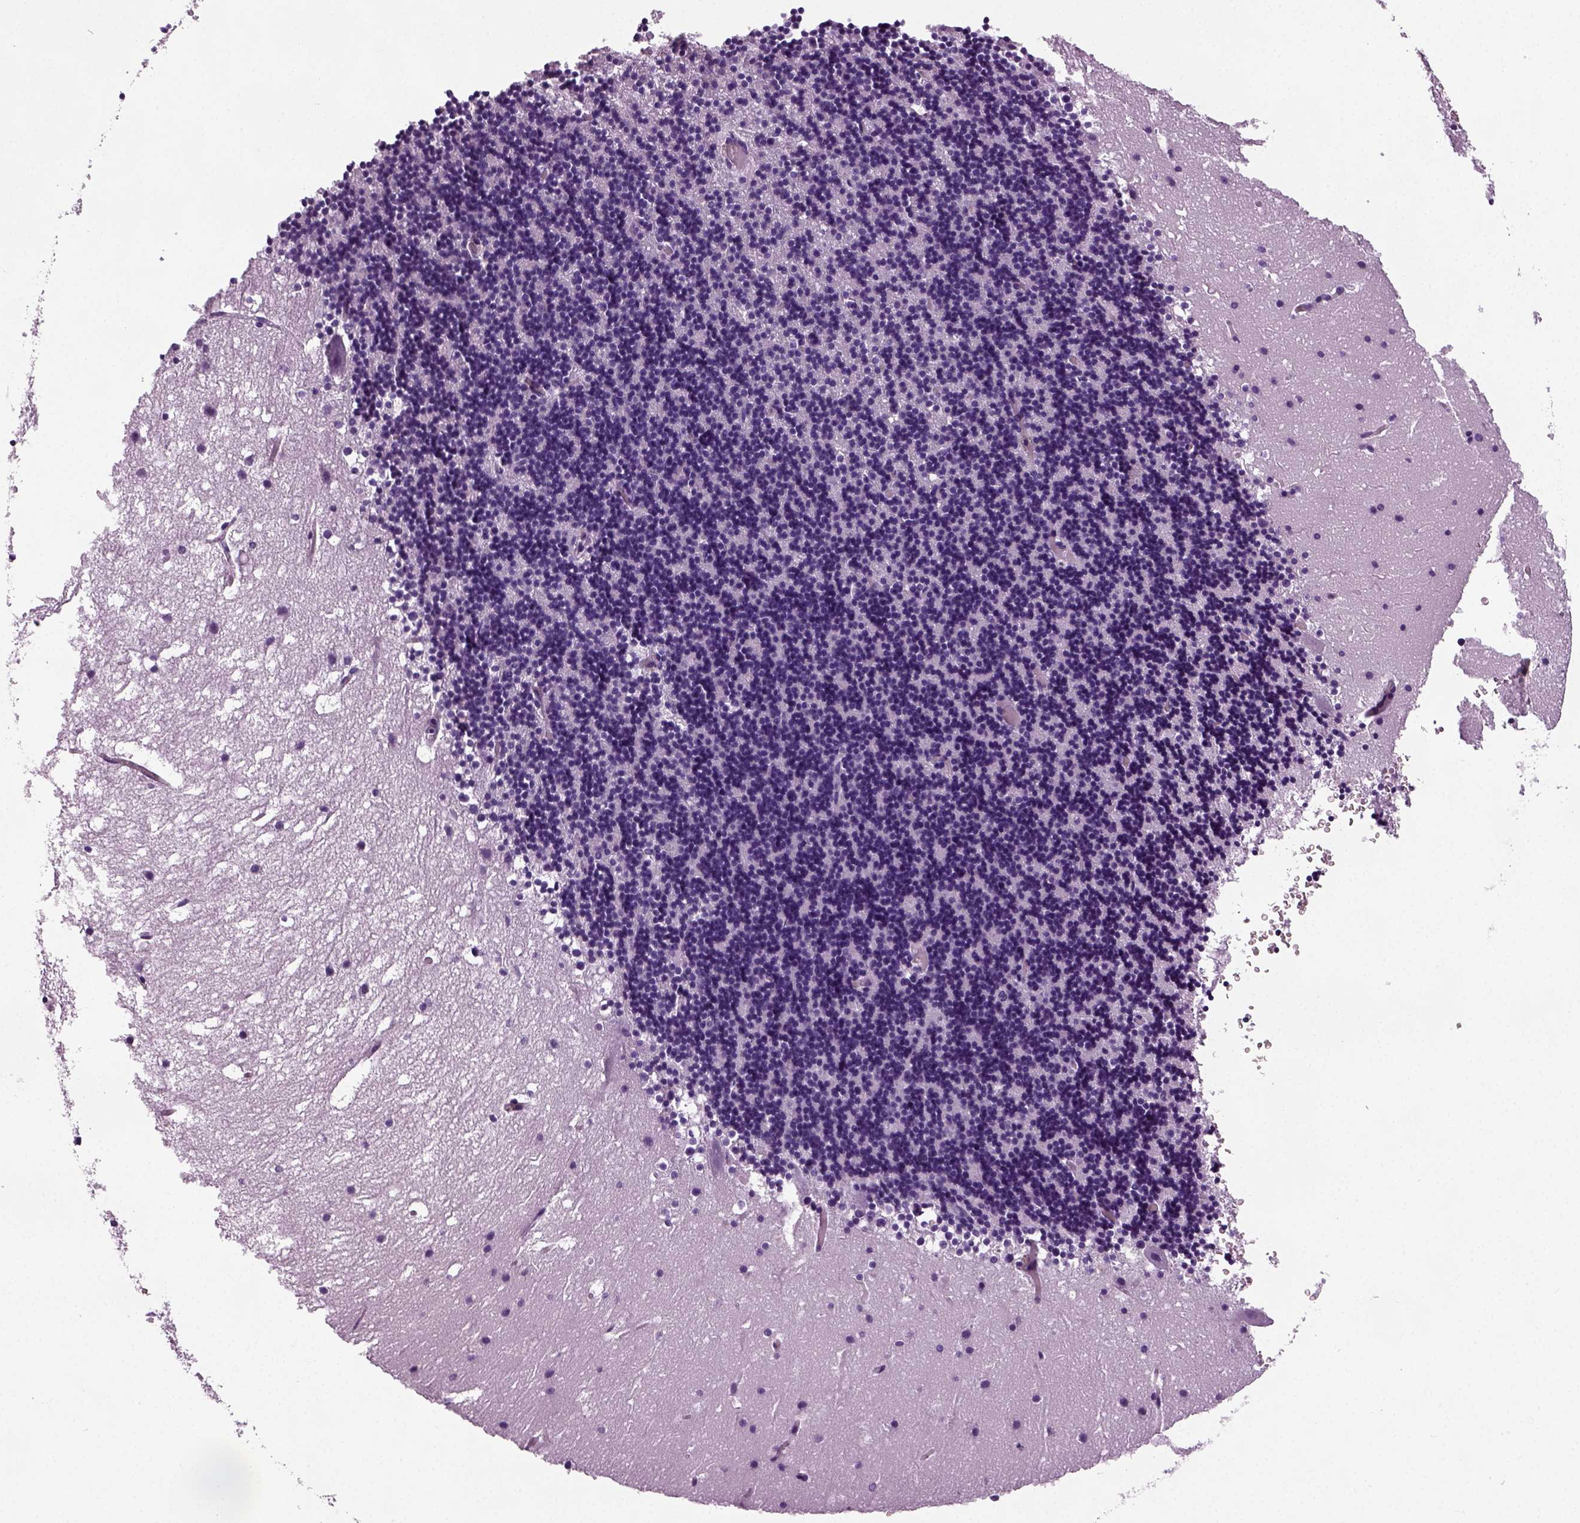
{"staining": {"intensity": "negative", "quantity": "none", "location": "none"}, "tissue": "cerebellum", "cell_type": "Cells in granular layer", "image_type": "normal", "snomed": [{"axis": "morphology", "description": "Normal tissue, NOS"}, {"axis": "topography", "description": "Cerebellum"}], "caption": "This is an IHC image of unremarkable human cerebellum. There is no positivity in cells in granular layer.", "gene": "PRLH", "patient": {"sex": "male", "age": 37}}